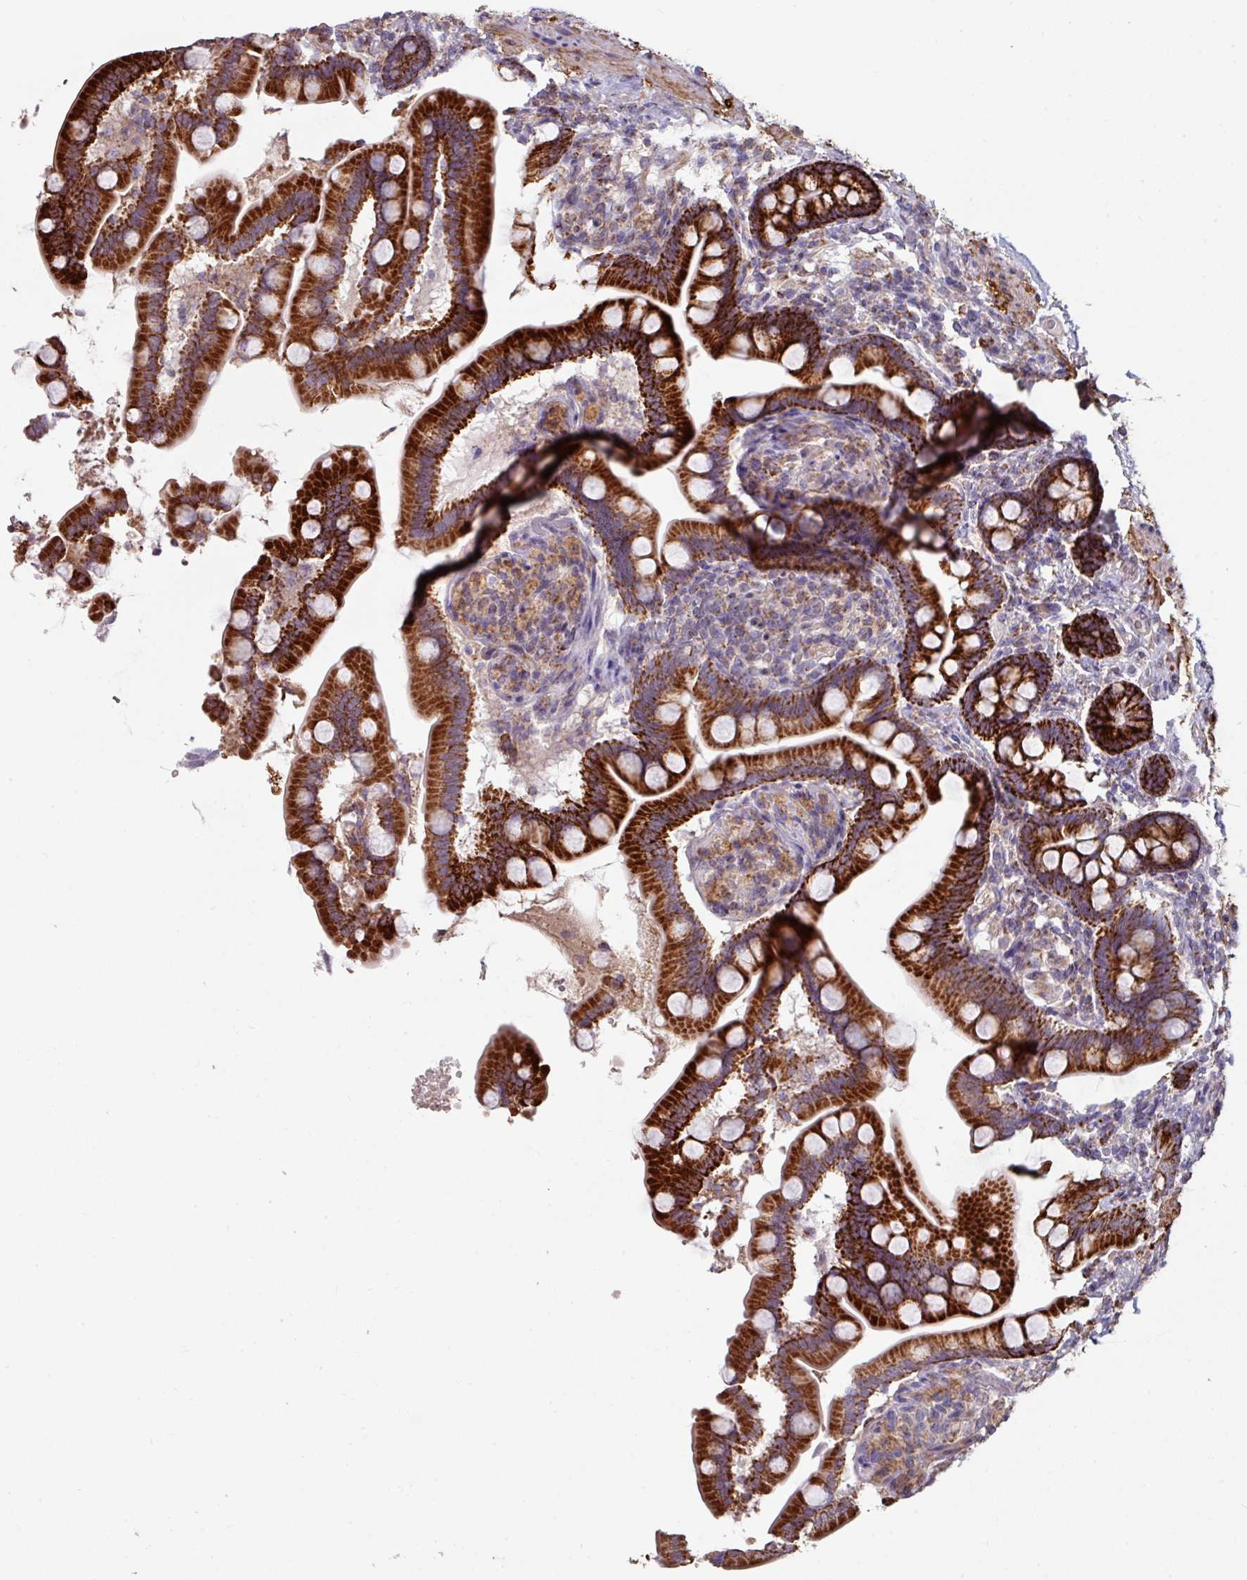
{"staining": {"intensity": "strong", "quantity": ">75%", "location": "cytoplasmic/membranous"}, "tissue": "small intestine", "cell_type": "Glandular cells", "image_type": "normal", "snomed": [{"axis": "morphology", "description": "Normal tissue, NOS"}, {"axis": "topography", "description": "Small intestine"}], "caption": "Benign small intestine shows strong cytoplasmic/membranous positivity in about >75% of glandular cells (Stains: DAB (3,3'-diaminobenzidine) in brown, nuclei in blue, Microscopy: brightfield microscopy at high magnification)..", "gene": "OR2D3", "patient": {"sex": "female", "age": 64}}